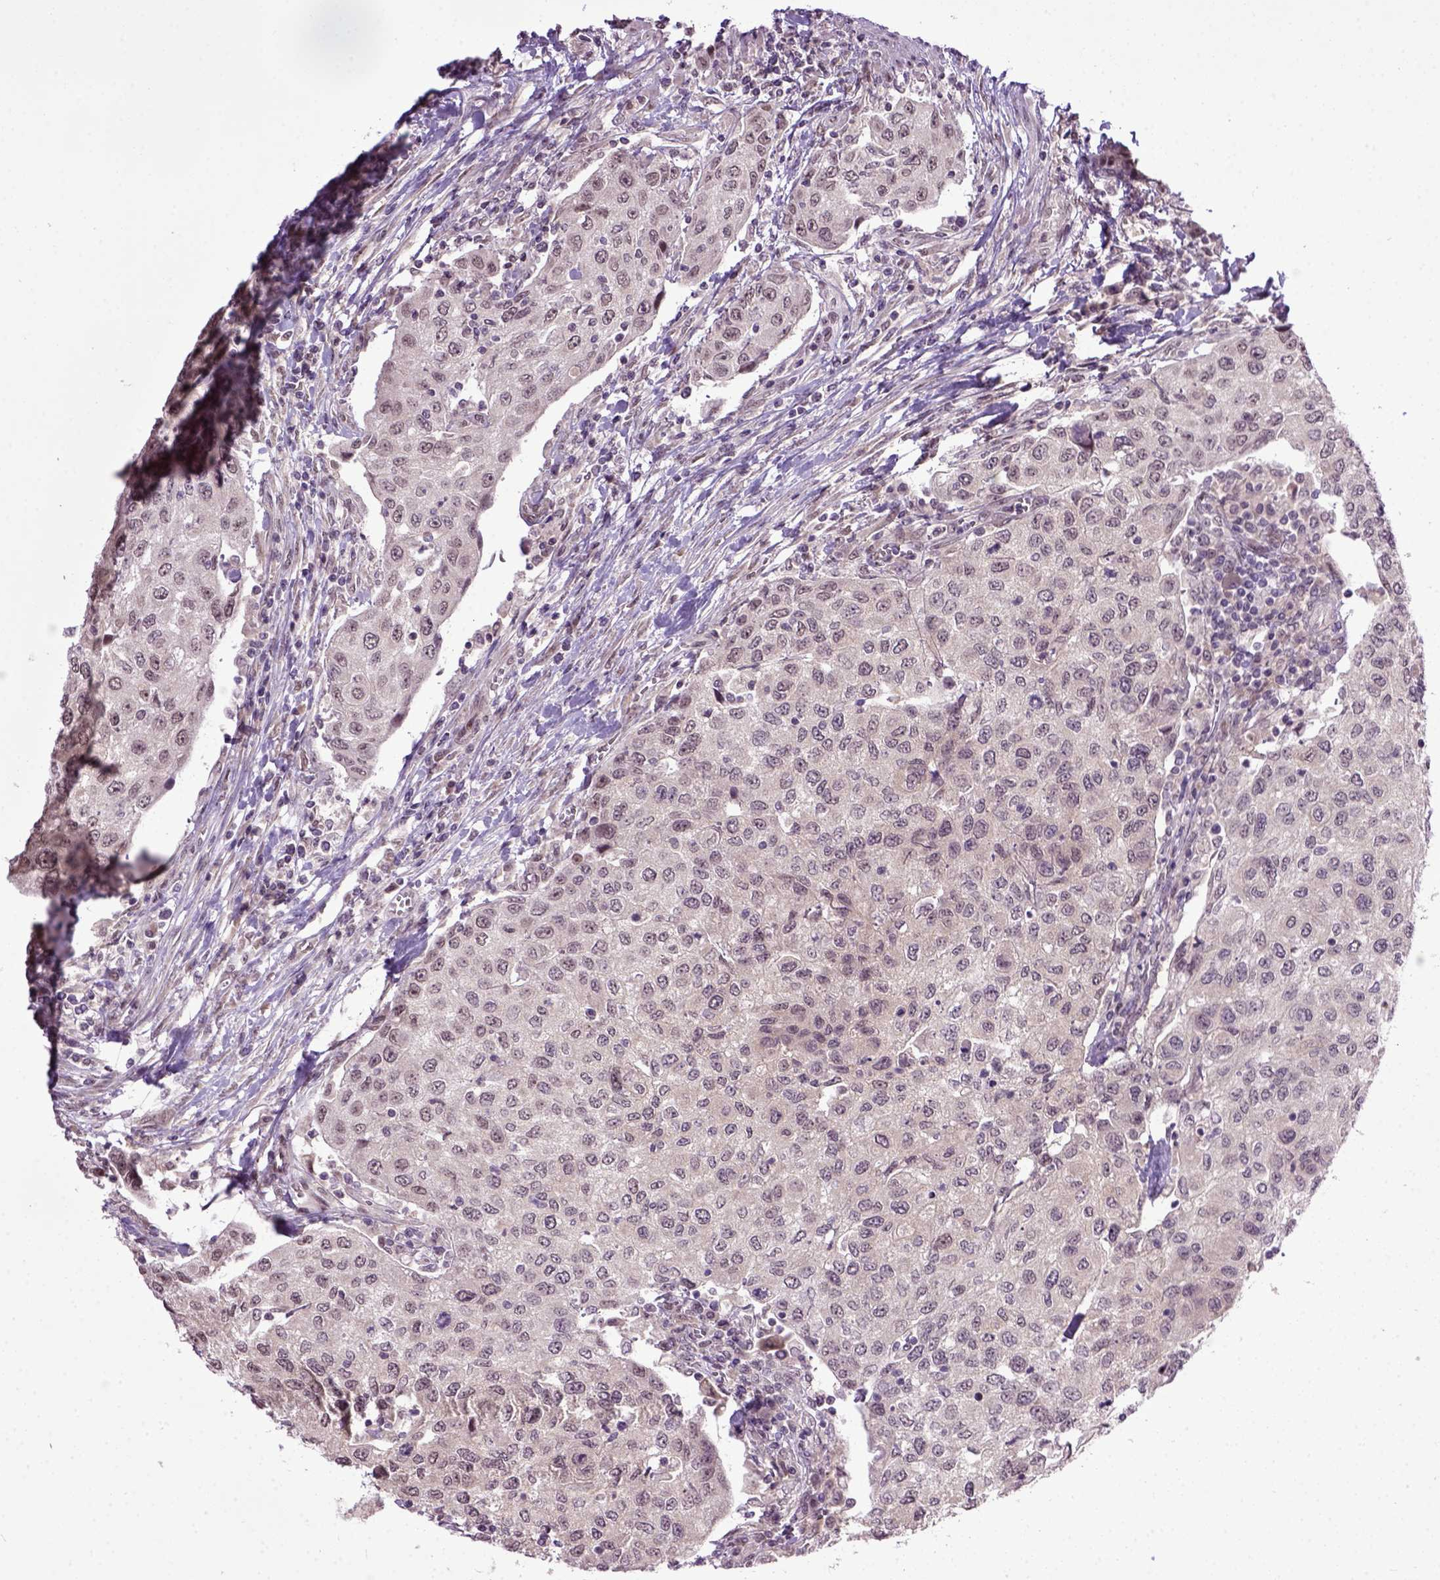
{"staining": {"intensity": "negative", "quantity": "none", "location": "none"}, "tissue": "urothelial cancer", "cell_type": "Tumor cells", "image_type": "cancer", "snomed": [{"axis": "morphology", "description": "Urothelial carcinoma, High grade"}, {"axis": "topography", "description": "Urinary bladder"}], "caption": "A high-resolution photomicrograph shows immunohistochemistry (IHC) staining of urothelial cancer, which exhibits no significant expression in tumor cells.", "gene": "RAB43", "patient": {"sex": "female", "age": 78}}